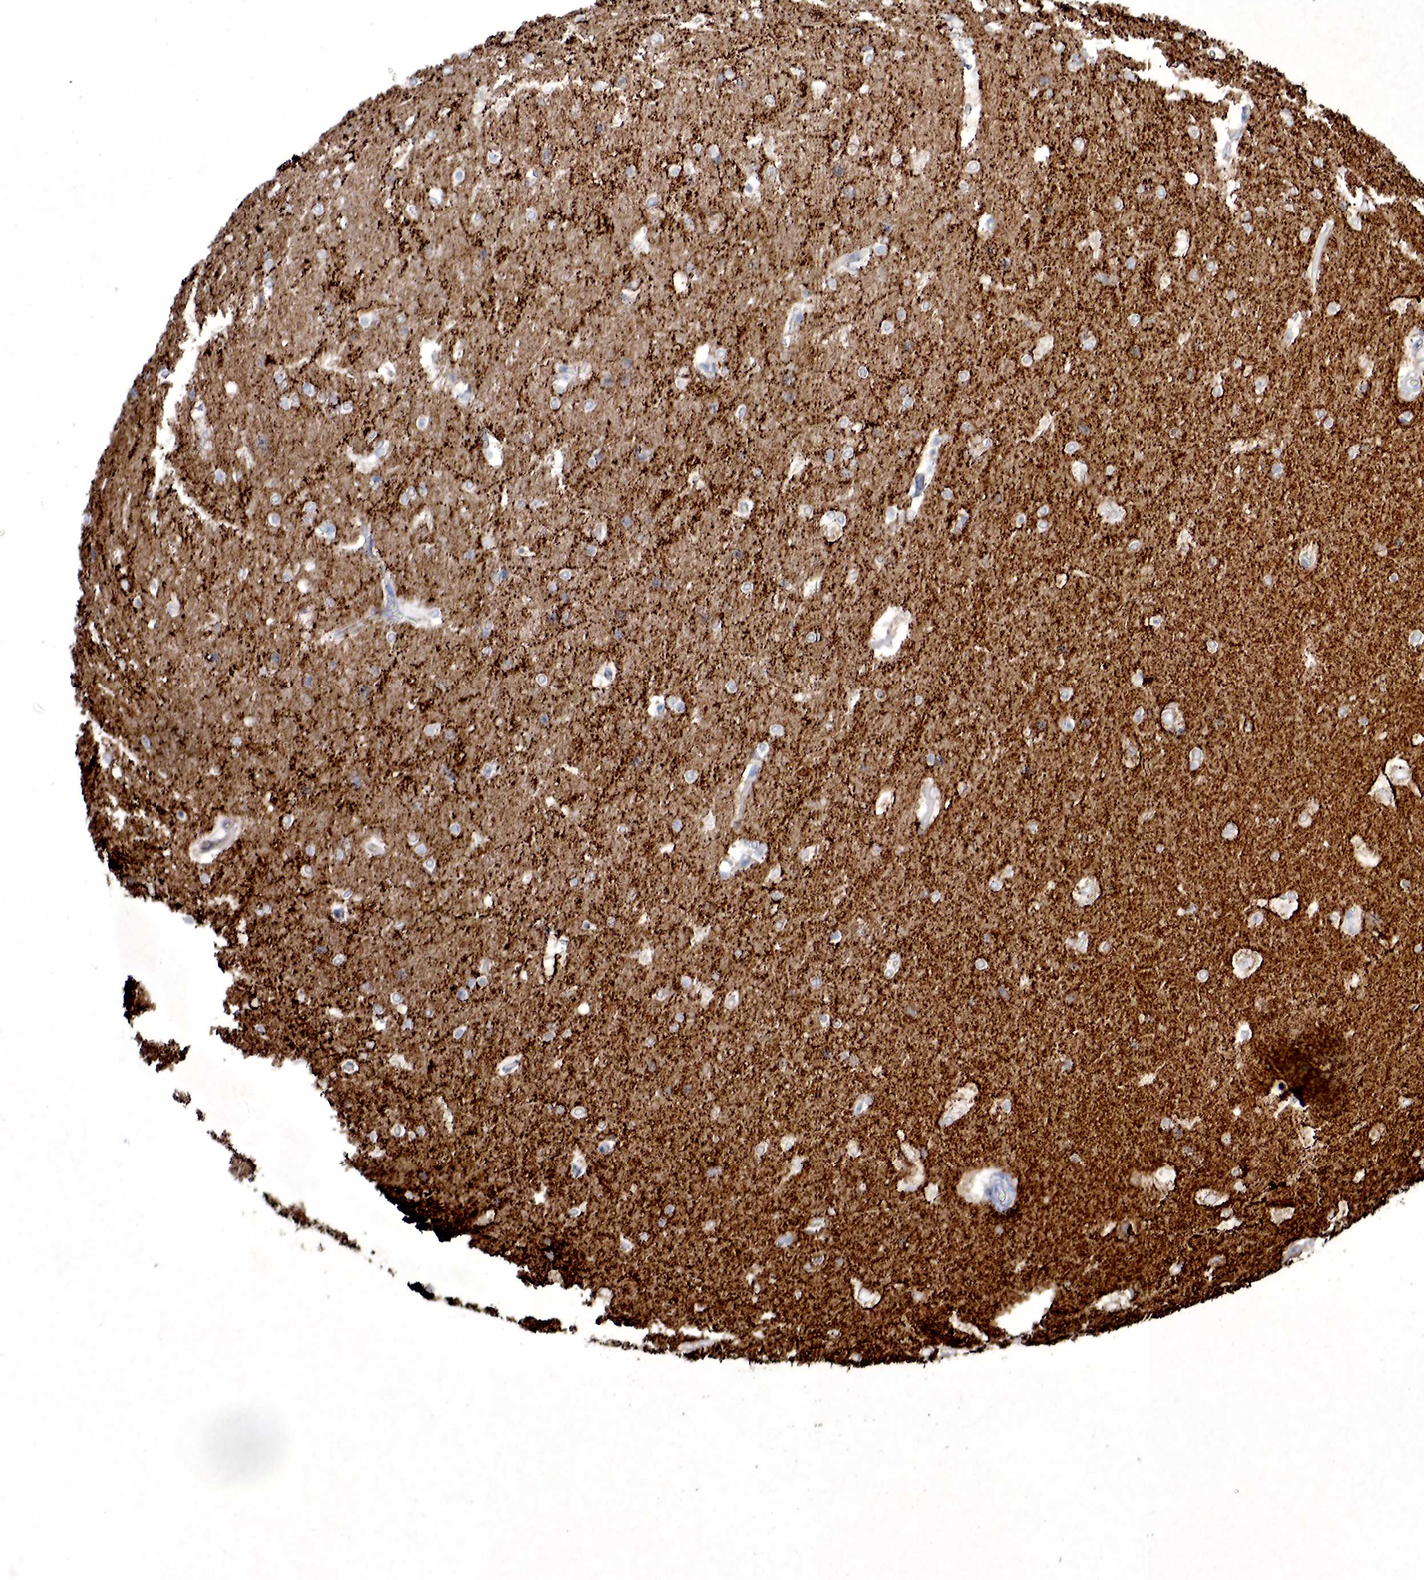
{"staining": {"intensity": "negative", "quantity": "none", "location": "none"}, "tissue": "hippocampus", "cell_type": "Glial cells", "image_type": "normal", "snomed": [{"axis": "morphology", "description": "Normal tissue, NOS"}, {"axis": "topography", "description": "Hippocampus"}], "caption": "The histopathology image demonstrates no significant expression in glial cells of hippocampus.", "gene": "SYP", "patient": {"sex": "female", "age": 19}}